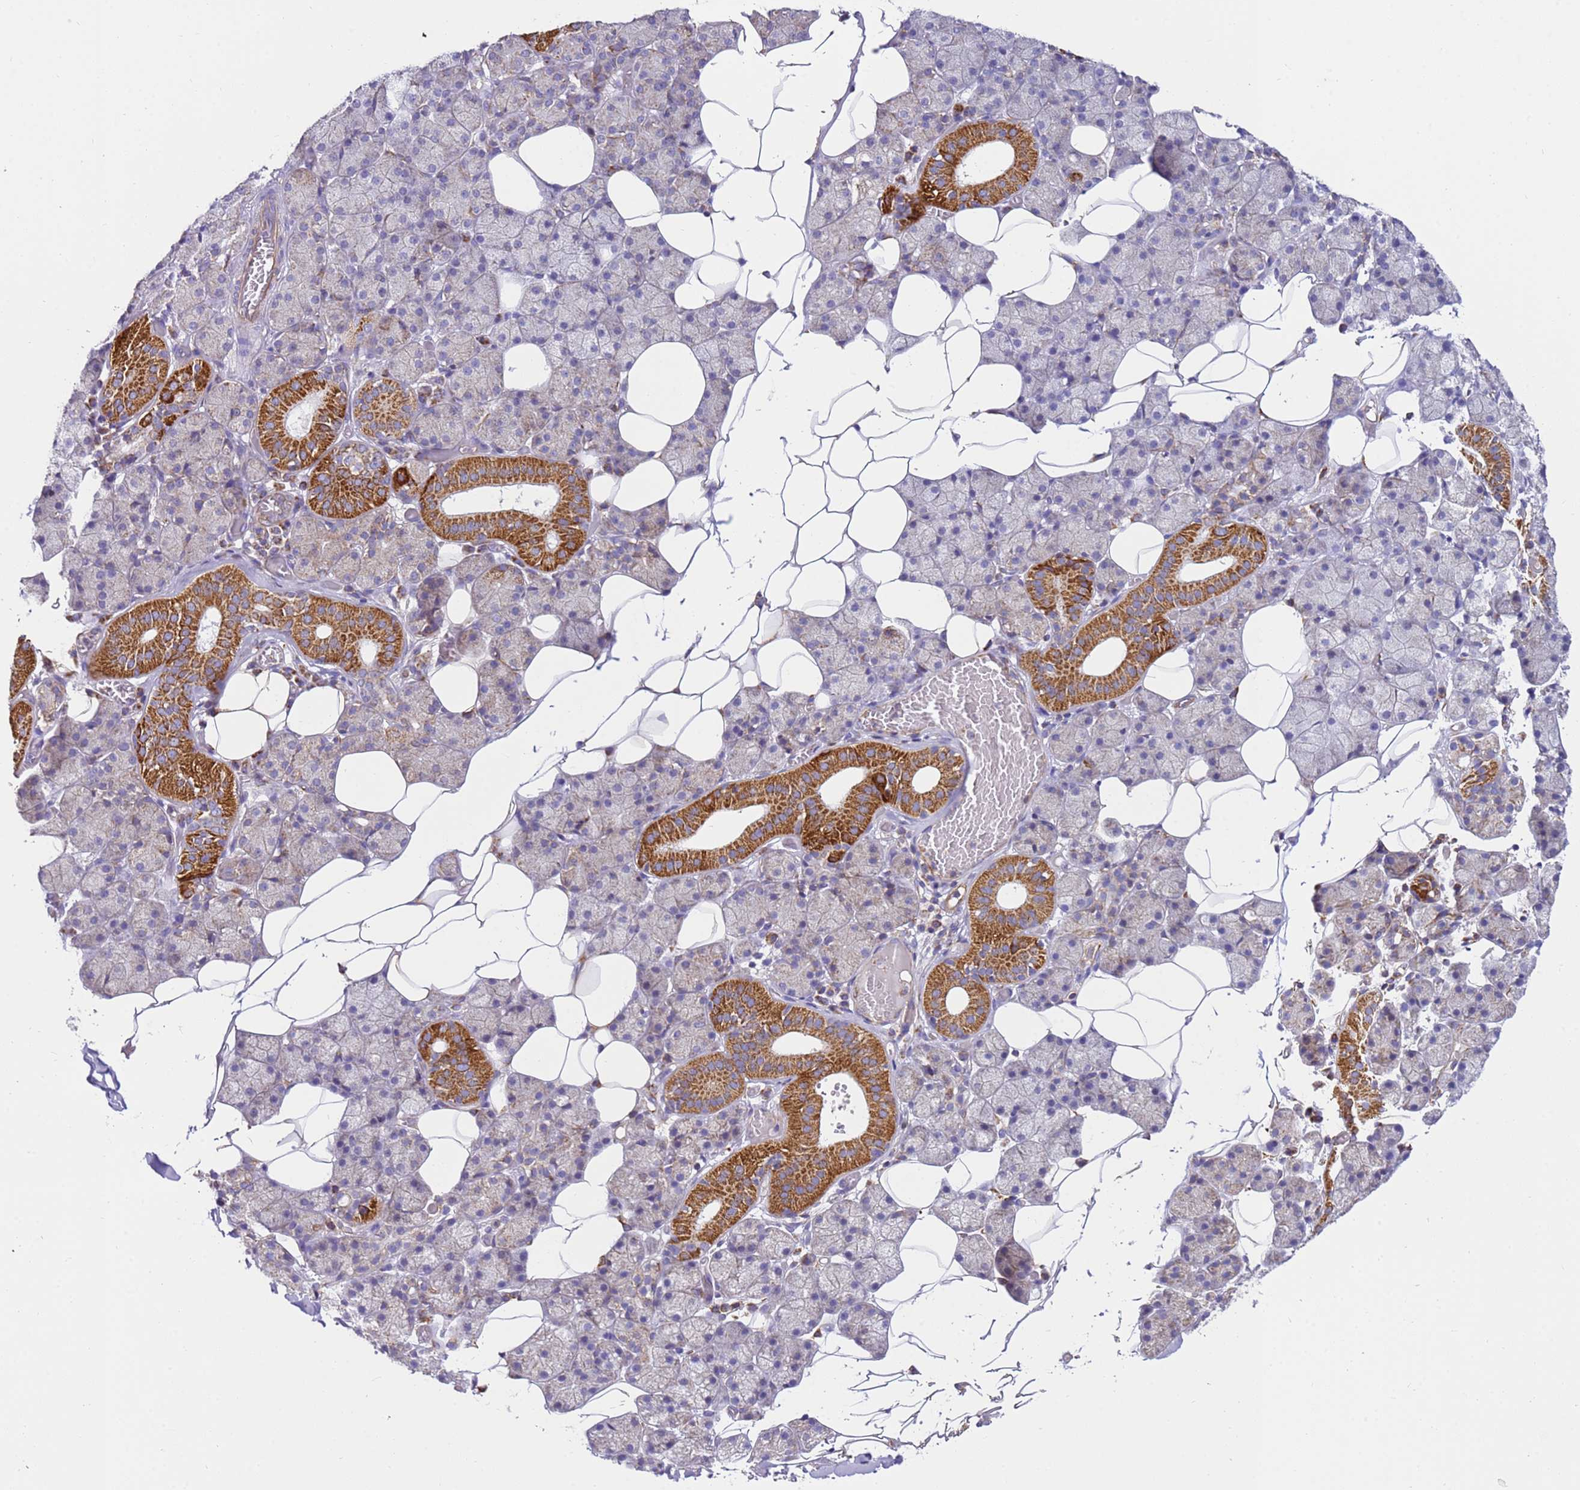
{"staining": {"intensity": "strong", "quantity": "<25%", "location": "cytoplasmic/membranous"}, "tissue": "salivary gland", "cell_type": "Glandular cells", "image_type": "normal", "snomed": [{"axis": "morphology", "description": "Normal tissue, NOS"}, {"axis": "topography", "description": "Salivary gland"}], "caption": "Strong cytoplasmic/membranous positivity is present in about <25% of glandular cells in normal salivary gland. Nuclei are stained in blue.", "gene": "MRPL20", "patient": {"sex": "female", "age": 33}}